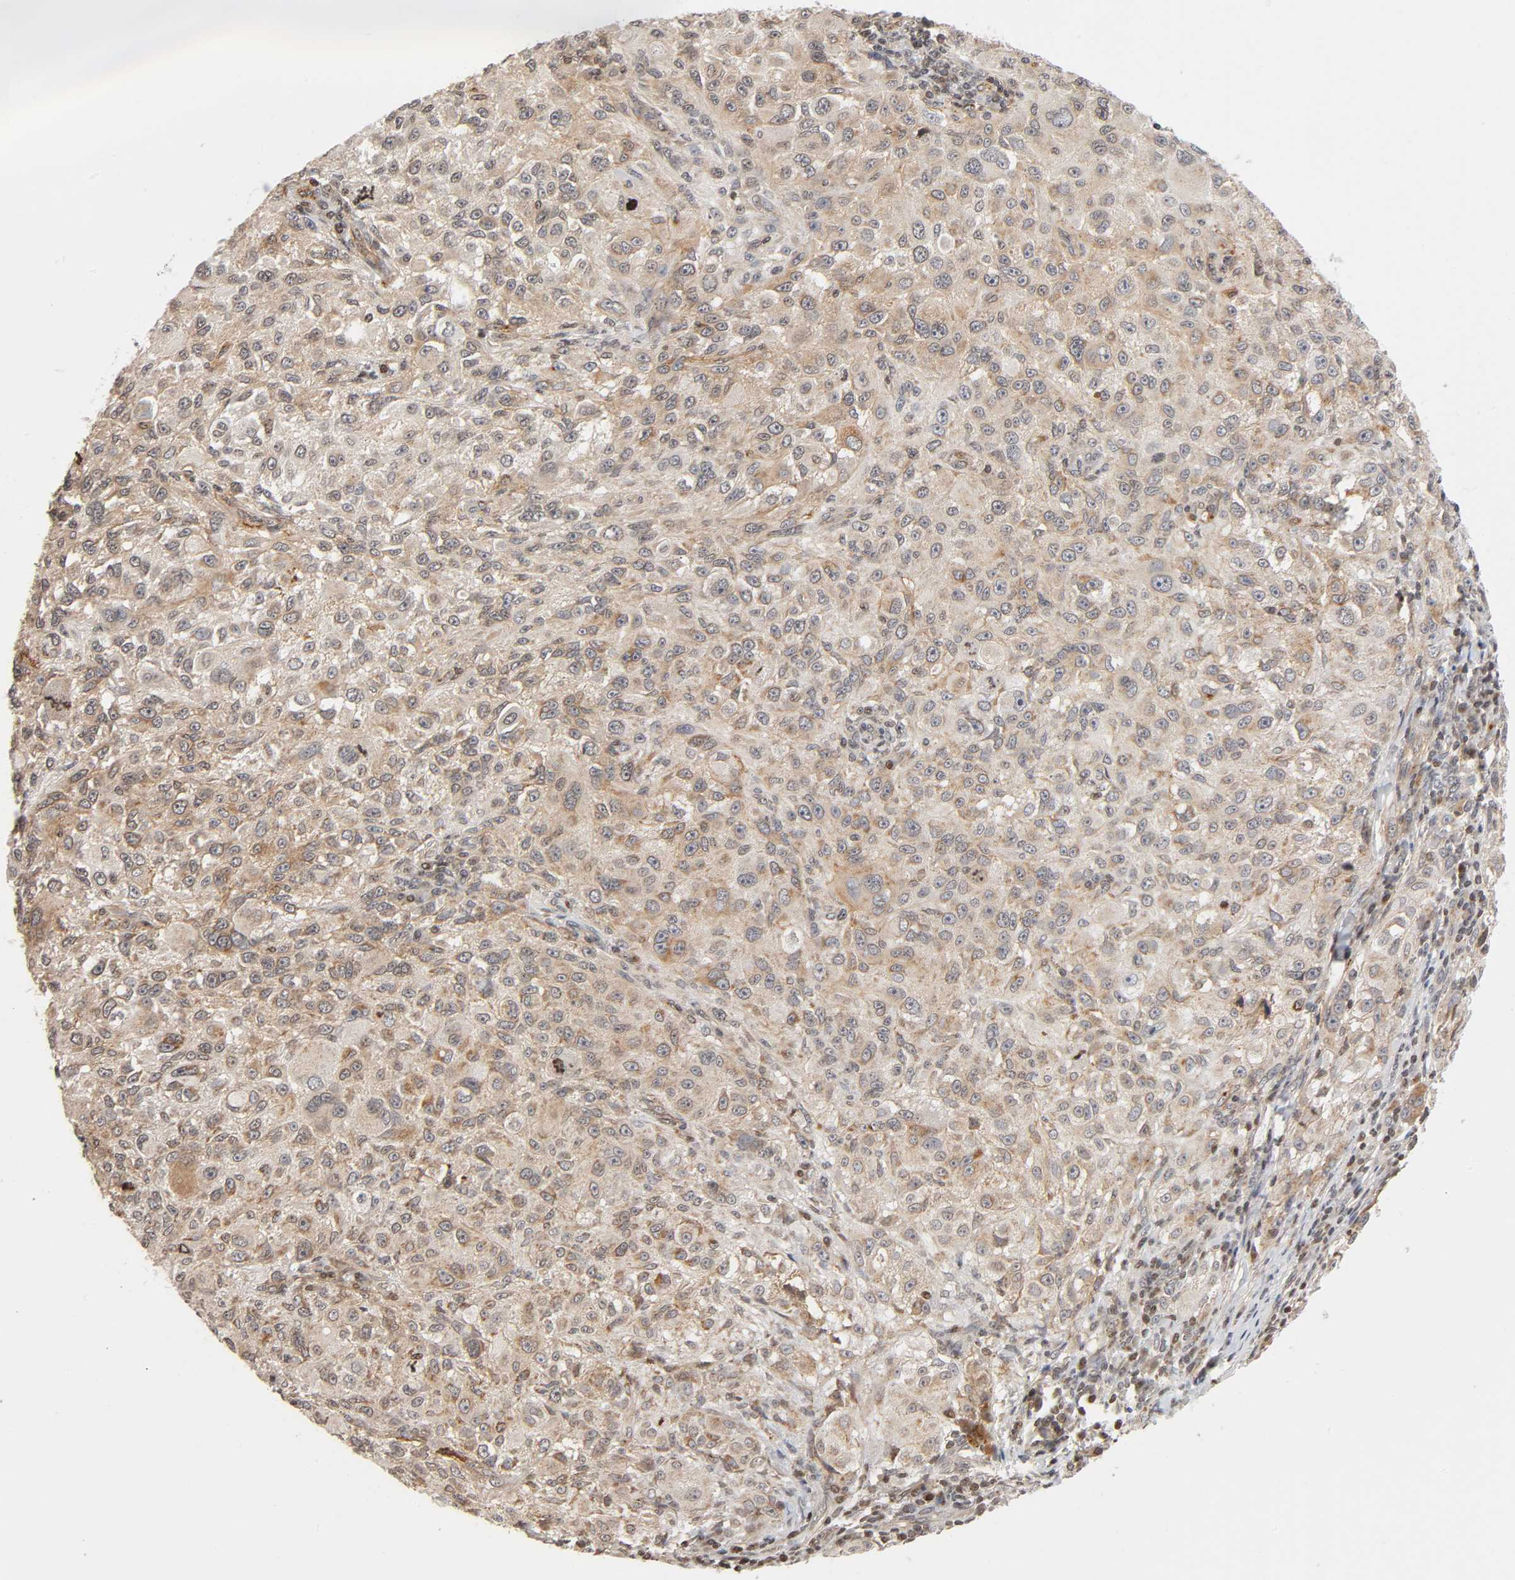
{"staining": {"intensity": "weak", "quantity": ">75%", "location": "cytoplasmic/membranous"}, "tissue": "melanoma", "cell_type": "Tumor cells", "image_type": "cancer", "snomed": [{"axis": "morphology", "description": "Necrosis, NOS"}, {"axis": "morphology", "description": "Malignant melanoma, NOS"}, {"axis": "topography", "description": "Skin"}], "caption": "This histopathology image reveals immunohistochemistry staining of human malignant melanoma, with low weak cytoplasmic/membranous staining in about >75% of tumor cells.", "gene": "ITGAV", "patient": {"sex": "female", "age": 87}}